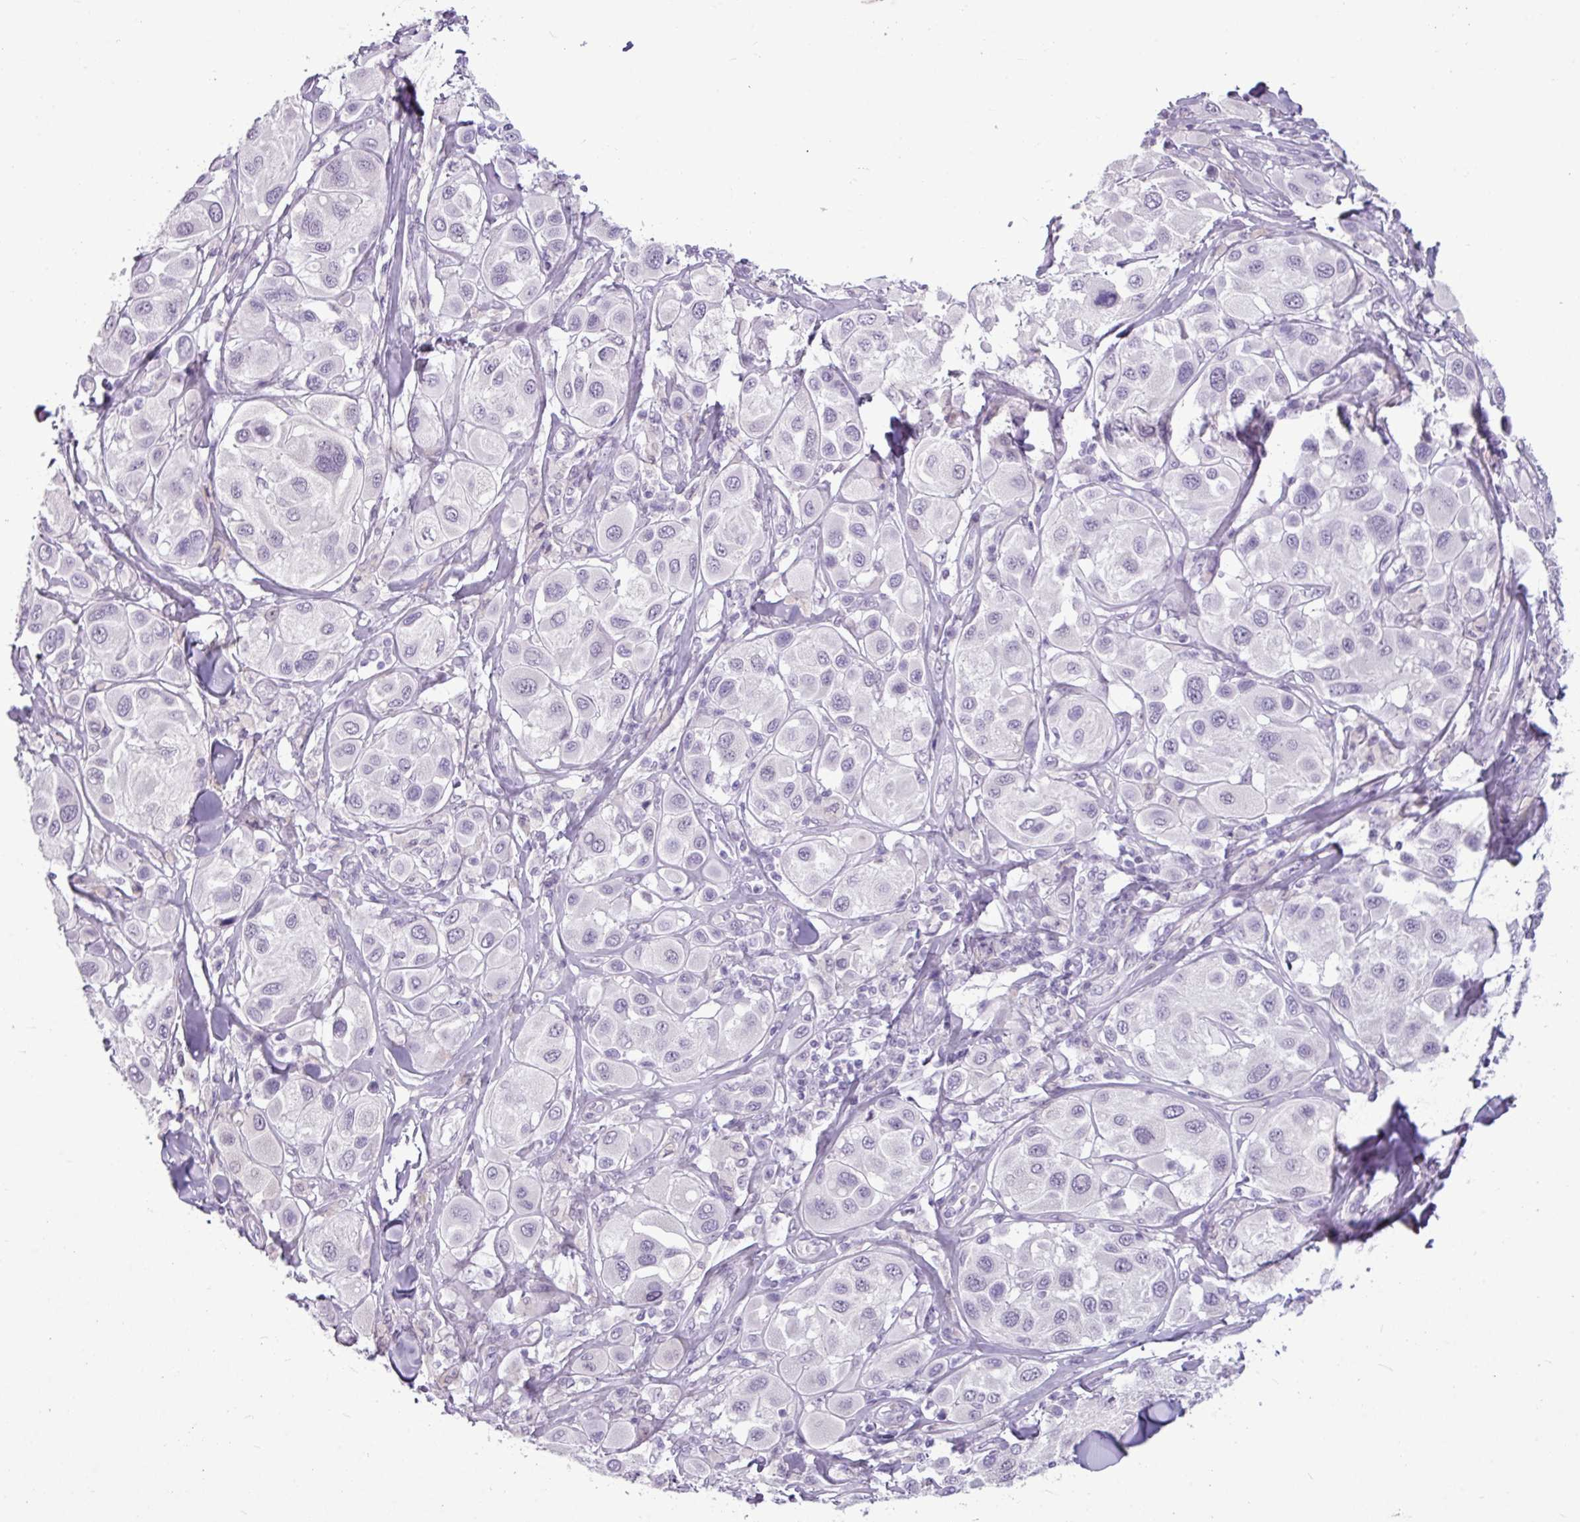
{"staining": {"intensity": "negative", "quantity": "none", "location": "none"}, "tissue": "melanoma", "cell_type": "Tumor cells", "image_type": "cancer", "snomed": [{"axis": "morphology", "description": "Malignant melanoma, Metastatic site"}, {"axis": "topography", "description": "Skin"}], "caption": "Immunohistochemistry histopathology image of neoplastic tissue: human malignant melanoma (metastatic site) stained with DAB shows no significant protein positivity in tumor cells. (Stains: DAB (3,3'-diaminobenzidine) immunohistochemistry (IHC) with hematoxylin counter stain, Microscopy: brightfield microscopy at high magnification).", "gene": "AMY2A", "patient": {"sex": "male", "age": 41}}